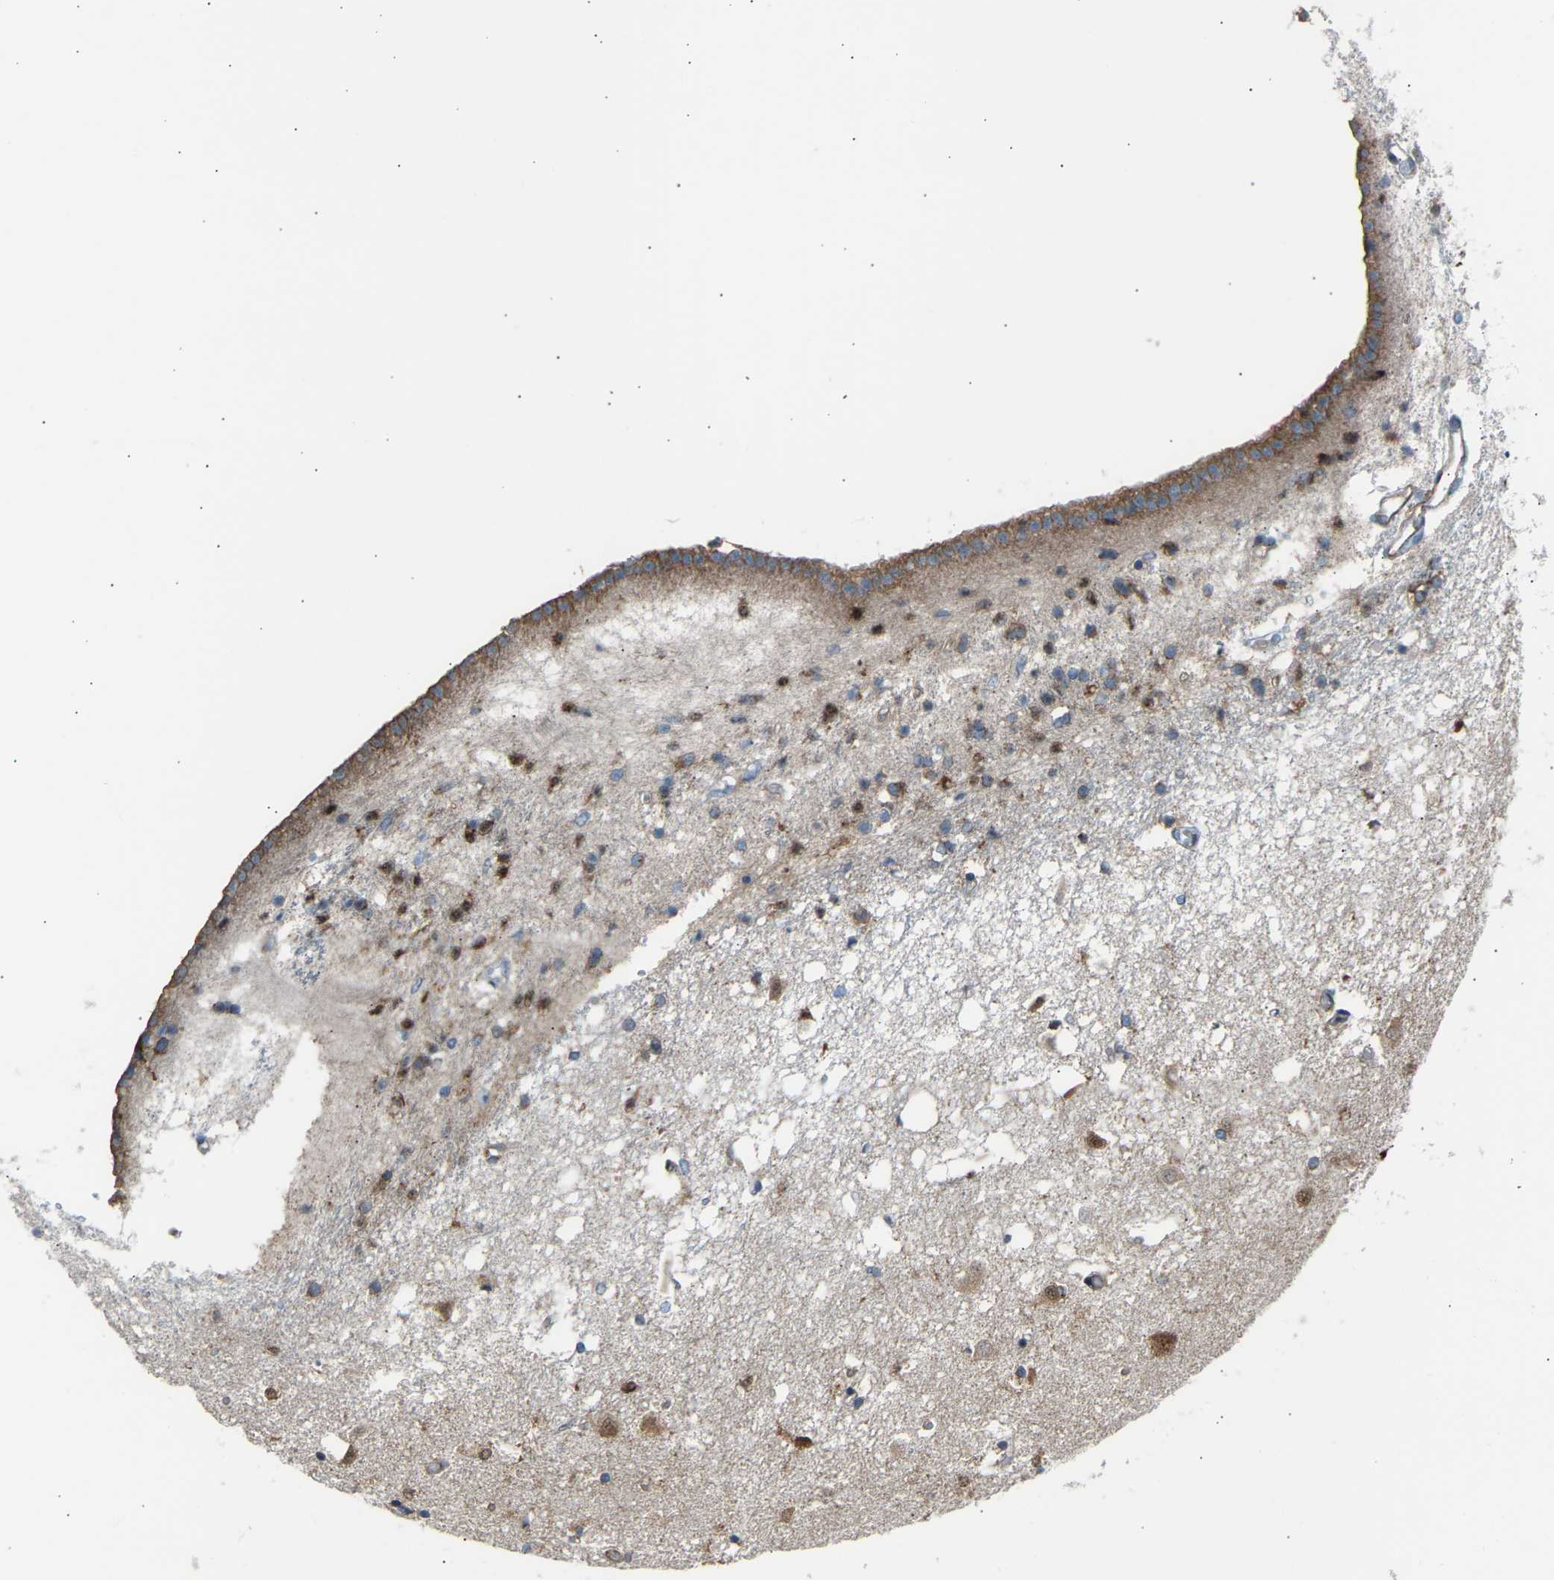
{"staining": {"intensity": "moderate", "quantity": "25%-75%", "location": "cytoplasmic/membranous"}, "tissue": "caudate", "cell_type": "Glial cells", "image_type": "normal", "snomed": [{"axis": "morphology", "description": "Normal tissue, NOS"}, {"axis": "topography", "description": "Lateral ventricle wall"}], "caption": "Glial cells show medium levels of moderate cytoplasmic/membranous expression in approximately 25%-75% of cells in unremarkable caudate. Nuclei are stained in blue.", "gene": "VPS41", "patient": {"sex": "male", "age": 45}}